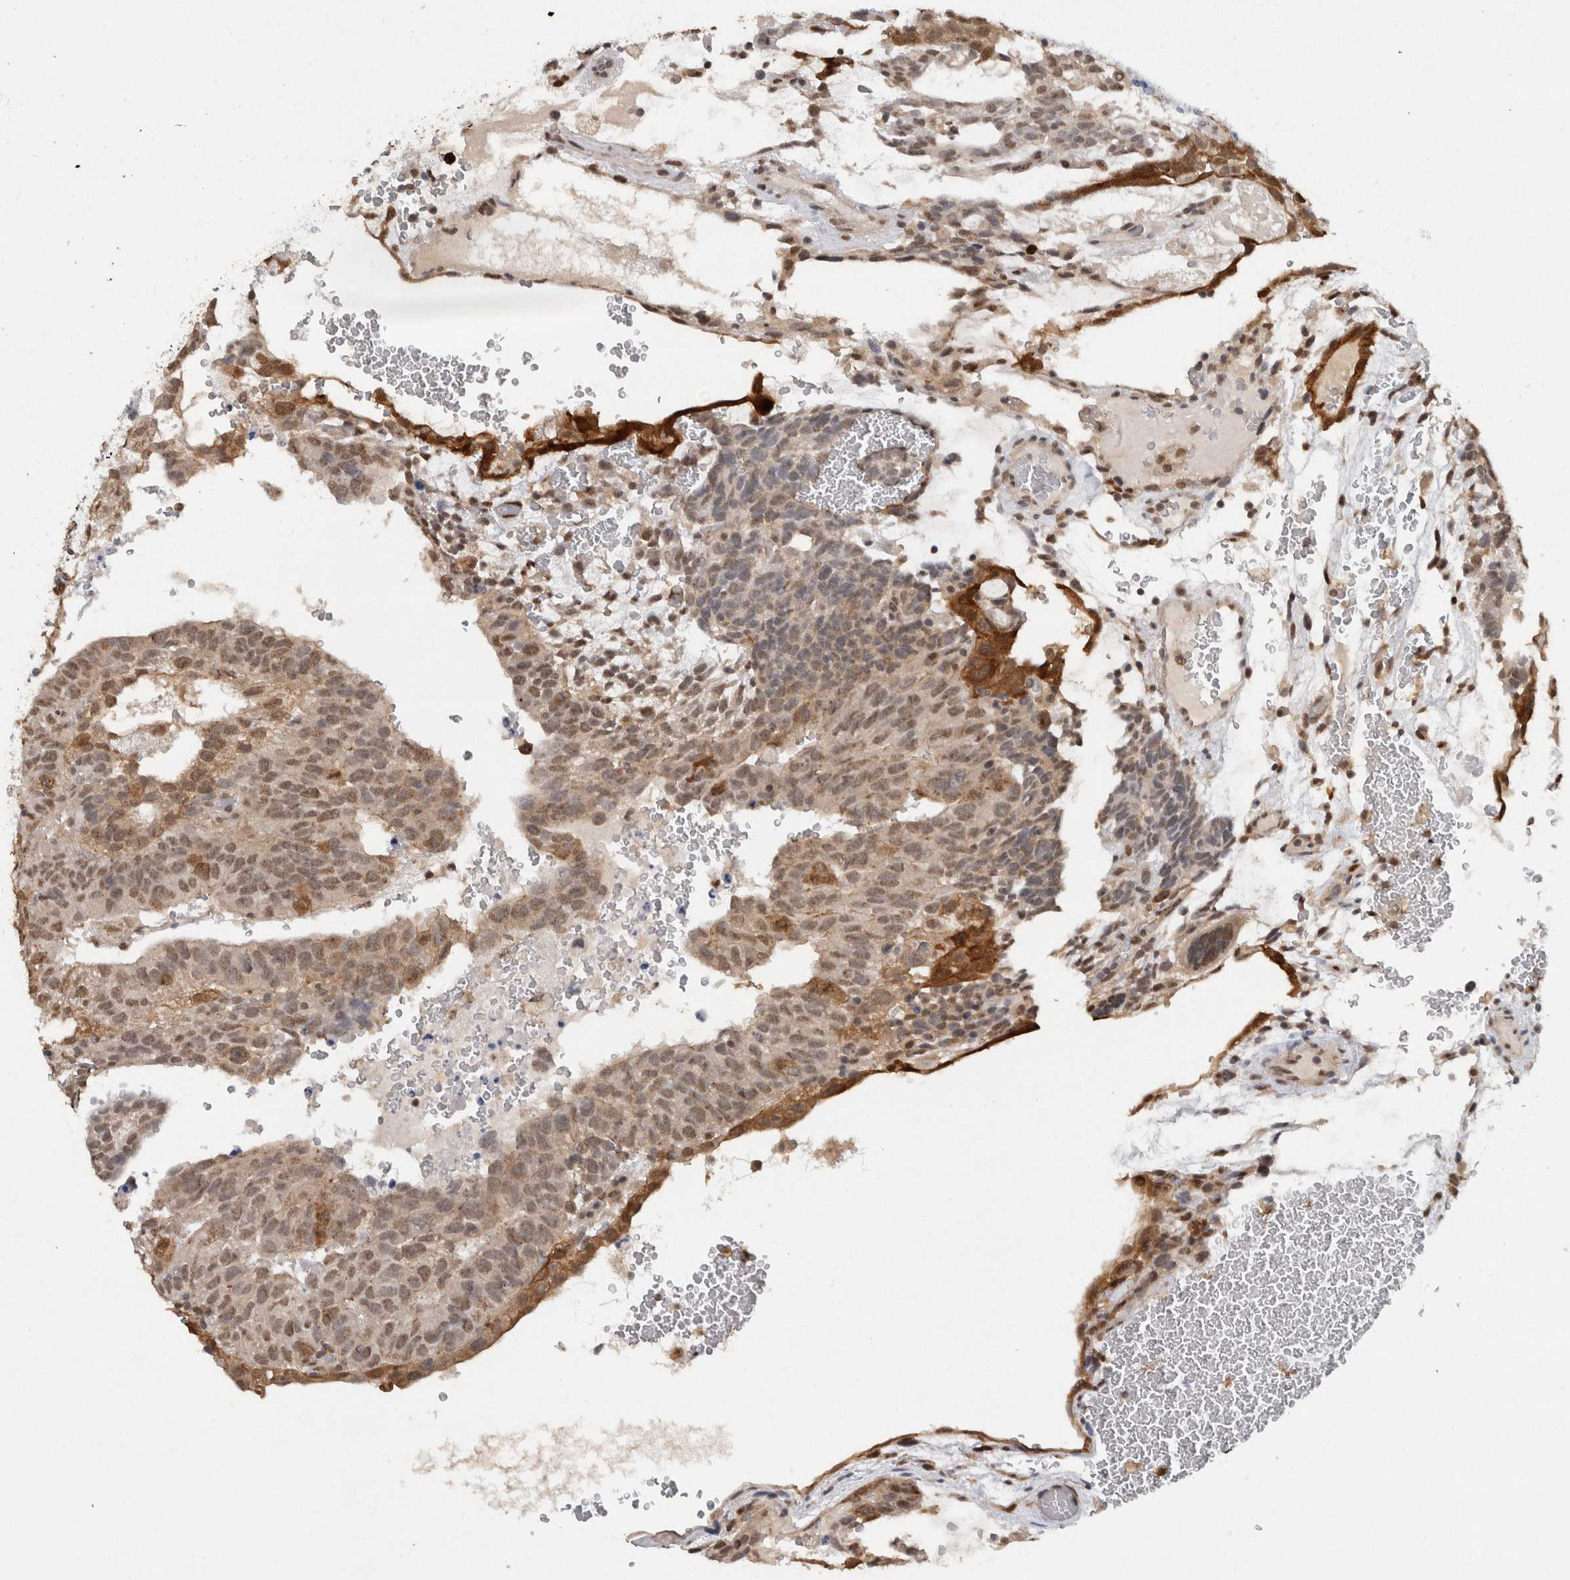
{"staining": {"intensity": "weak", "quantity": ">75%", "location": "cytoplasmic/membranous,nuclear"}, "tissue": "testis cancer", "cell_type": "Tumor cells", "image_type": "cancer", "snomed": [{"axis": "morphology", "description": "Seminoma, NOS"}, {"axis": "morphology", "description": "Carcinoma, Embryonal, NOS"}, {"axis": "topography", "description": "Testis"}], "caption": "A brown stain shows weak cytoplasmic/membranous and nuclear staining of a protein in embryonal carcinoma (testis) tumor cells. (brown staining indicates protein expression, while blue staining denotes nuclei).", "gene": "RPS6KA2", "patient": {"sex": "male", "age": 52}}